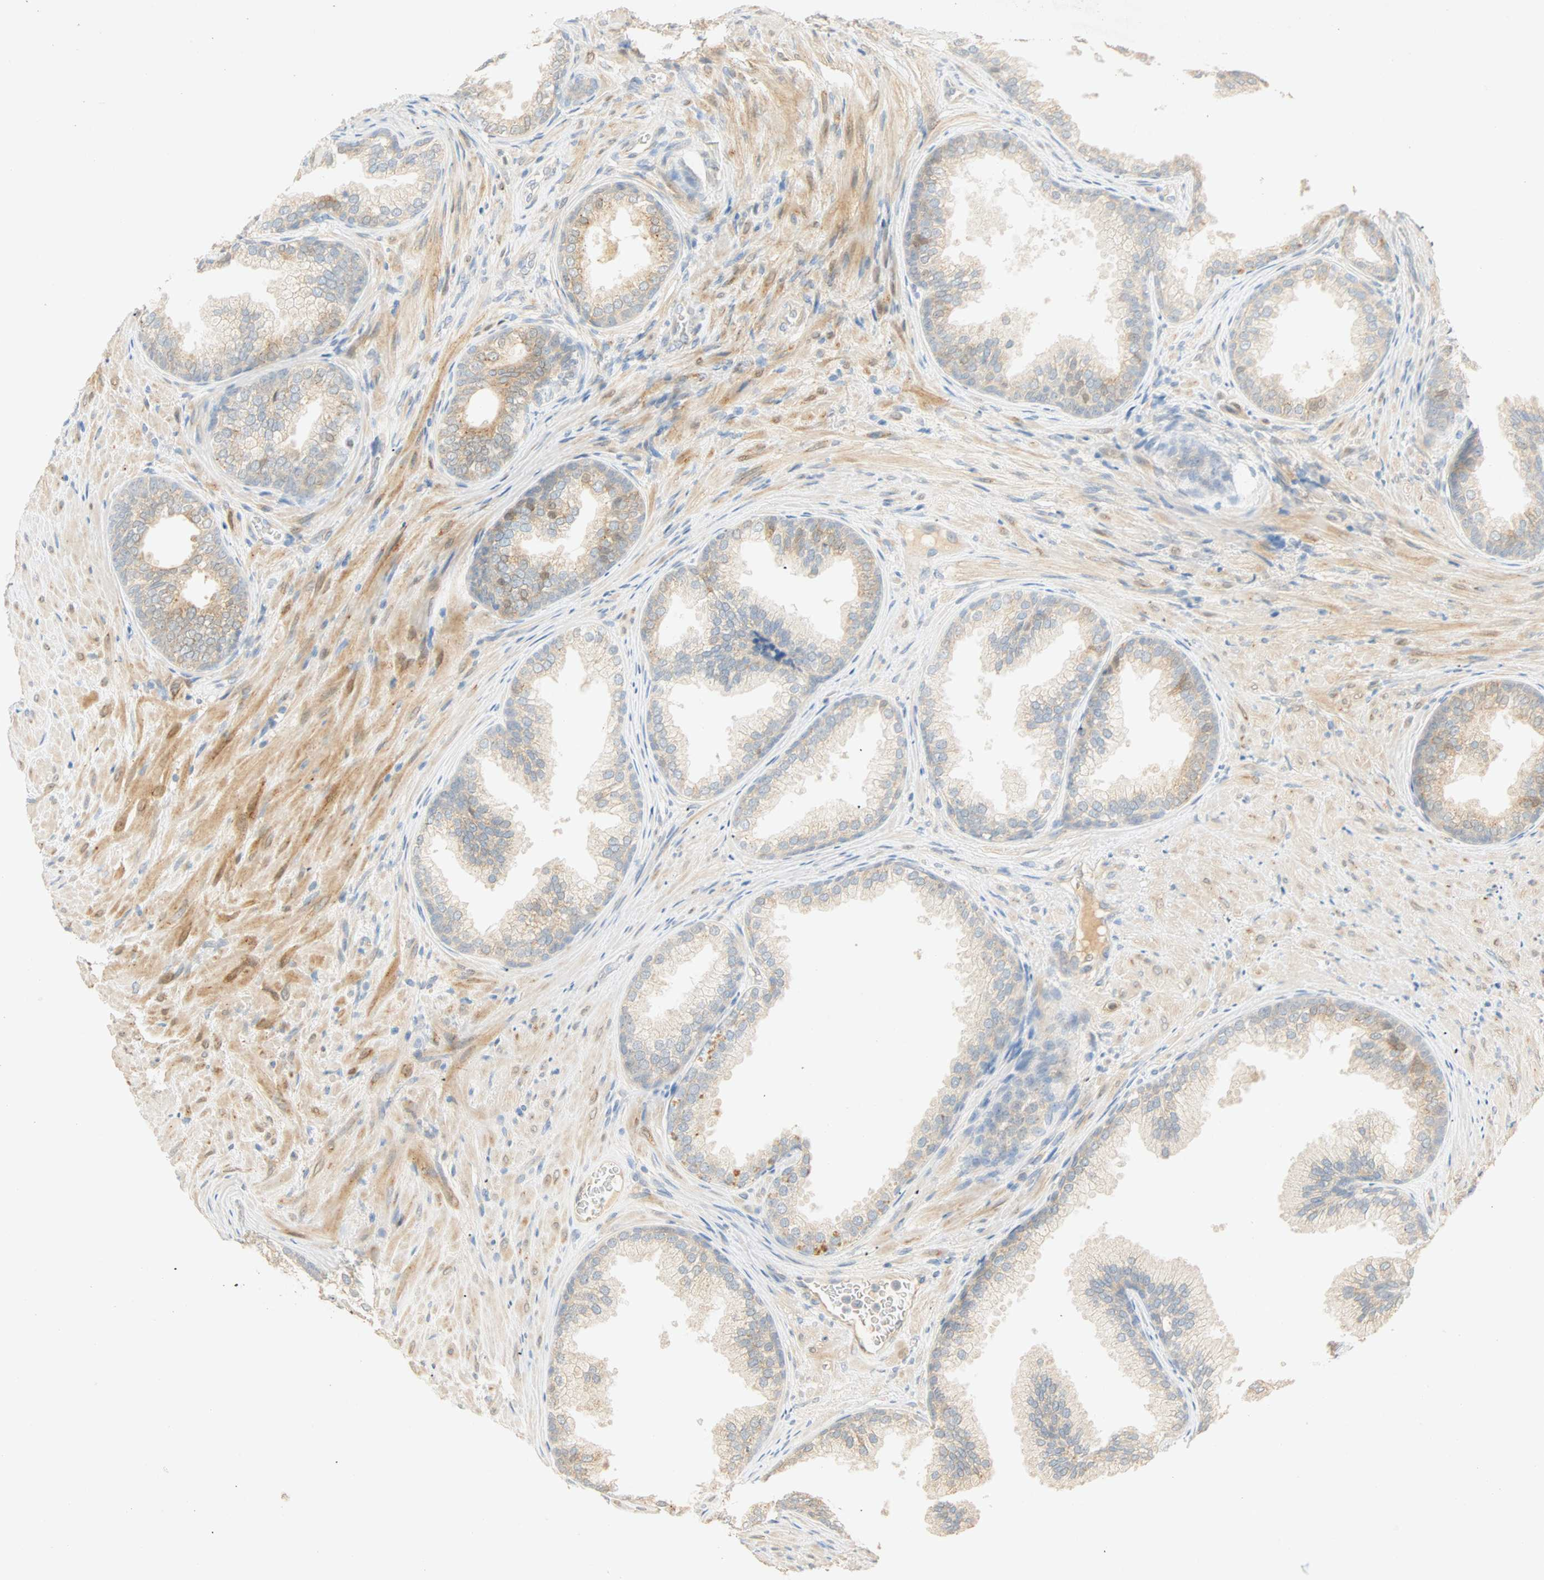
{"staining": {"intensity": "weak", "quantity": "25%-75%", "location": "cytoplasmic/membranous"}, "tissue": "prostate", "cell_type": "Glandular cells", "image_type": "normal", "snomed": [{"axis": "morphology", "description": "Normal tissue, NOS"}, {"axis": "topography", "description": "Prostate"}], "caption": "The photomicrograph shows immunohistochemical staining of benign prostate. There is weak cytoplasmic/membranous expression is present in approximately 25%-75% of glandular cells.", "gene": "SELENBP1", "patient": {"sex": "male", "age": 76}}